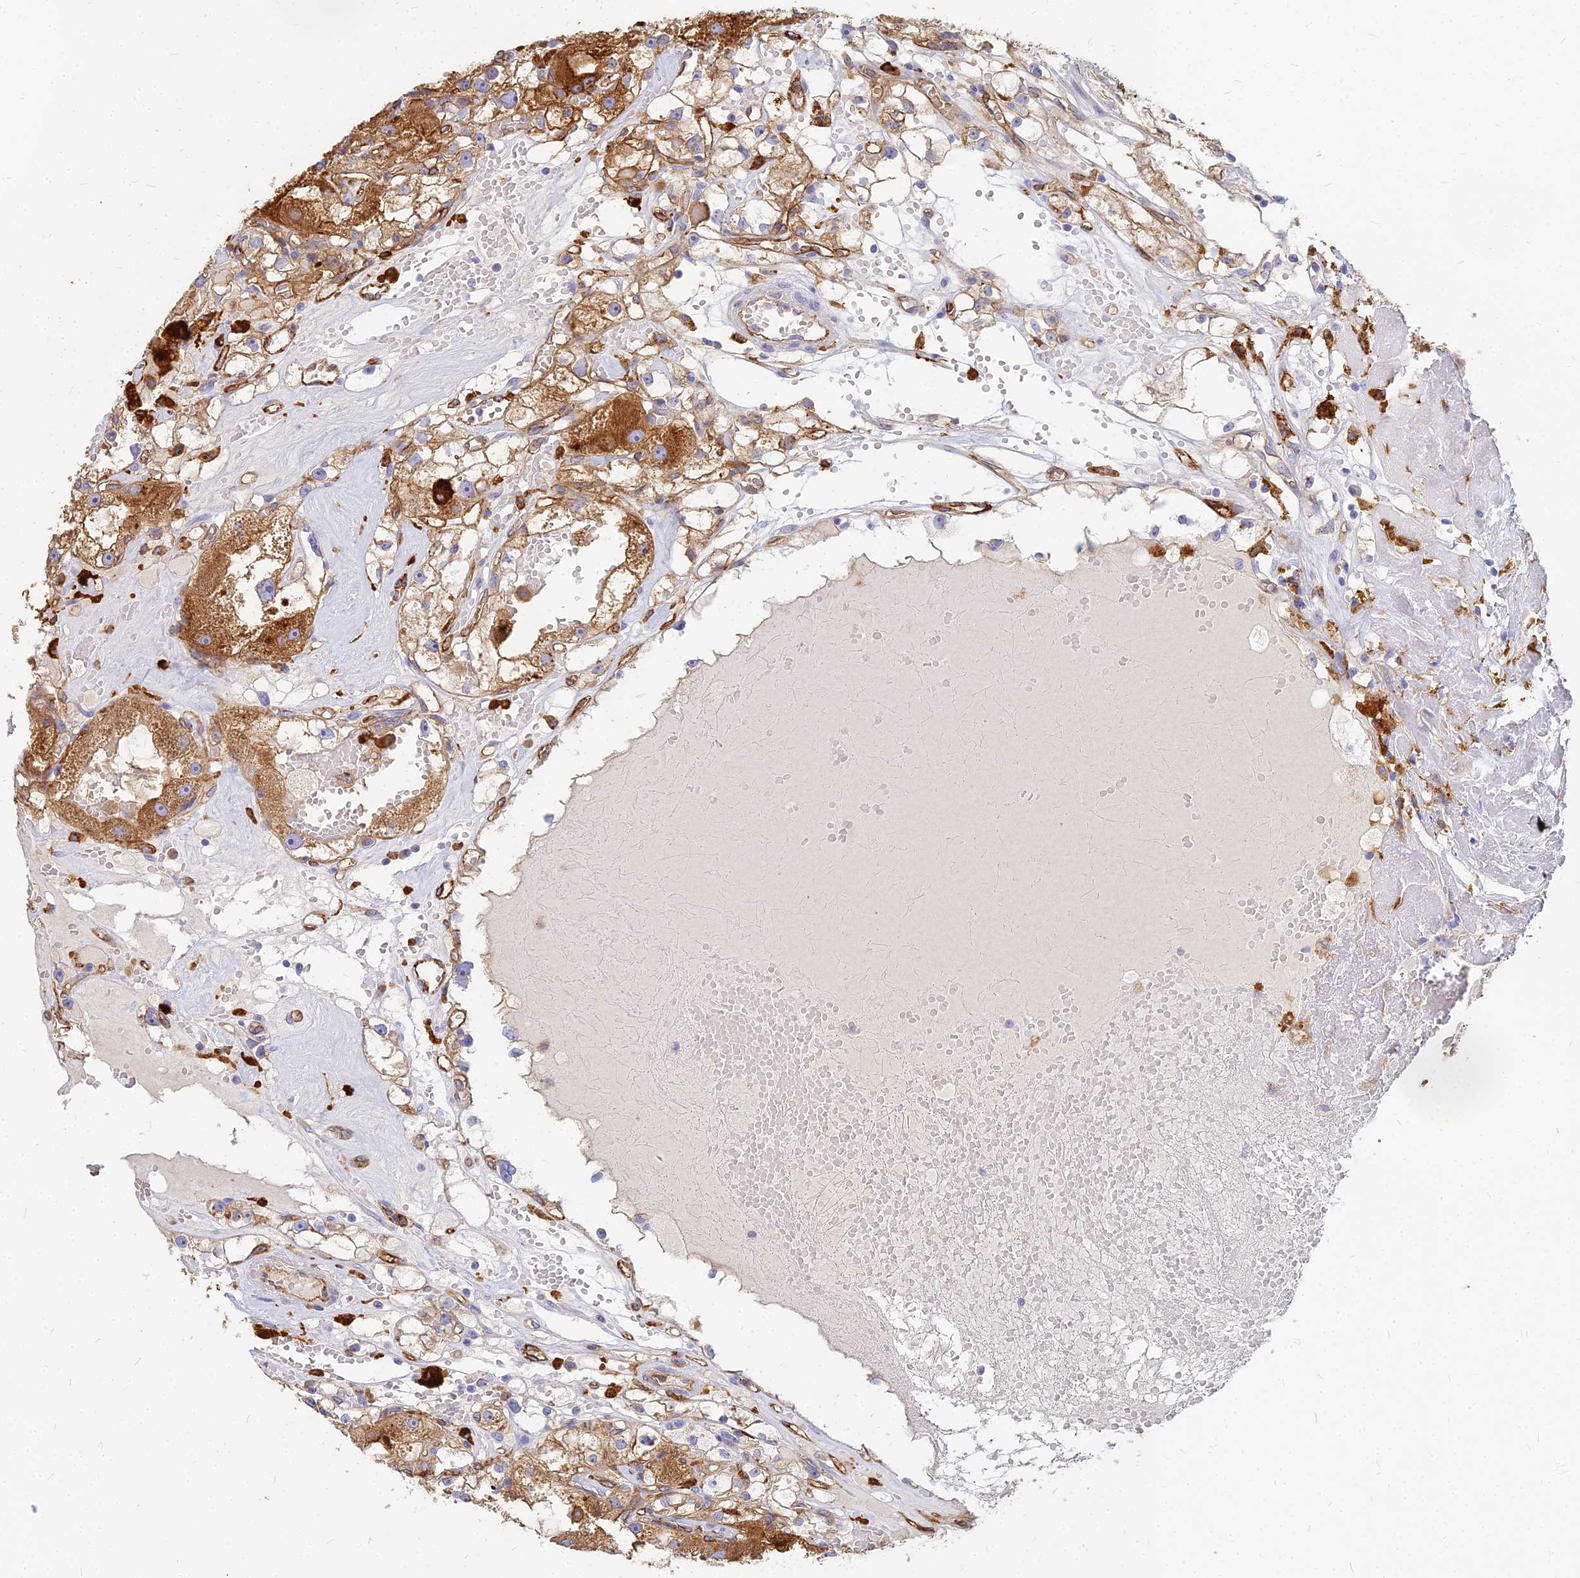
{"staining": {"intensity": "strong", "quantity": ">75%", "location": "cytoplasmic/membranous"}, "tissue": "renal cancer", "cell_type": "Tumor cells", "image_type": "cancer", "snomed": [{"axis": "morphology", "description": "Adenocarcinoma, NOS"}, {"axis": "topography", "description": "Kidney"}], "caption": "IHC staining of adenocarcinoma (renal), which exhibits high levels of strong cytoplasmic/membranous positivity in about >75% of tumor cells indicating strong cytoplasmic/membranous protein expression. The staining was performed using DAB (brown) for protein detection and nuclei were counterstained in hematoxylin (blue).", "gene": "VAT1", "patient": {"sex": "male", "age": 56}}